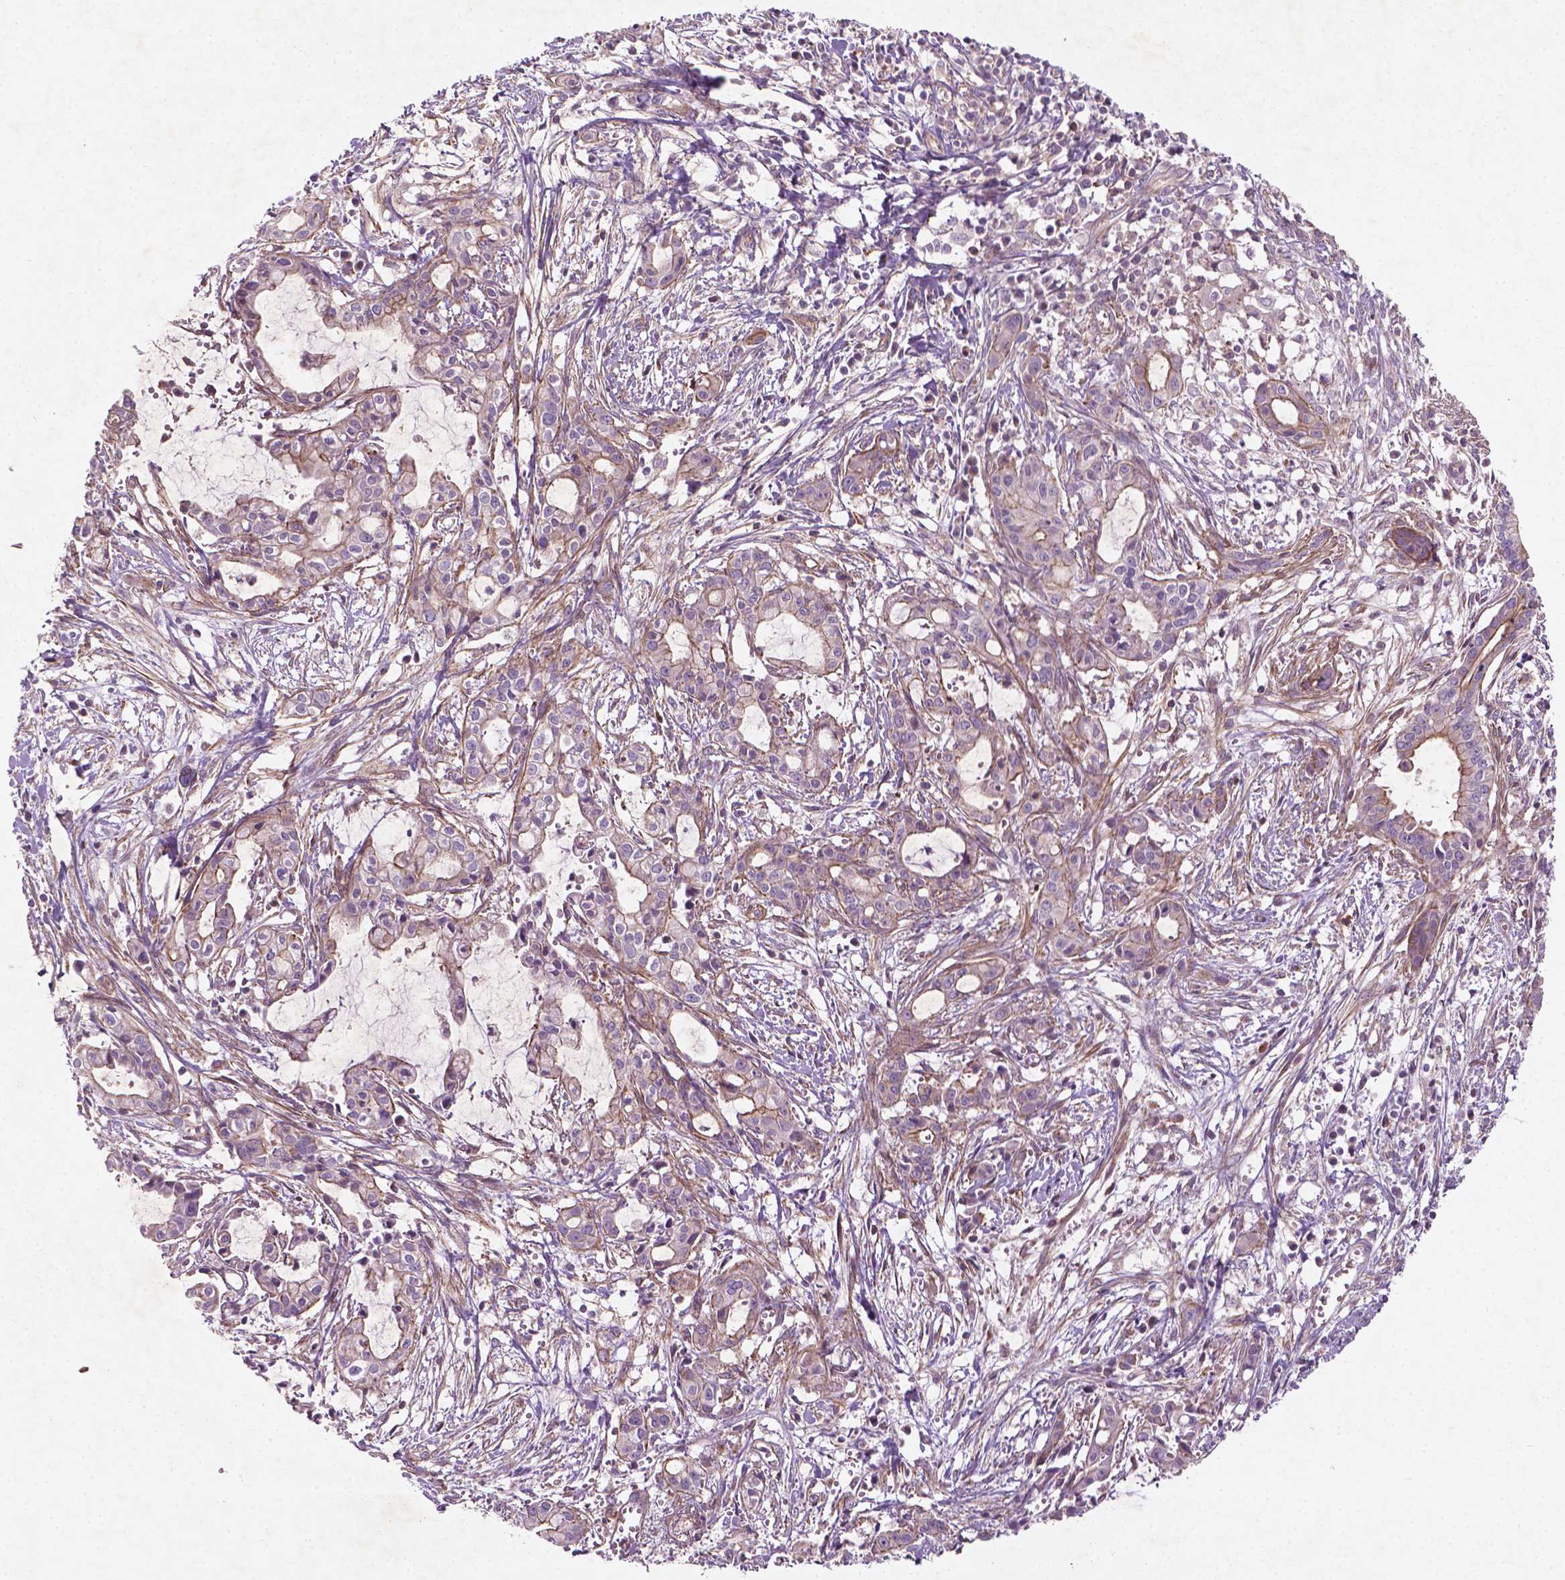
{"staining": {"intensity": "weak", "quantity": "25%-75%", "location": "cytoplasmic/membranous"}, "tissue": "pancreatic cancer", "cell_type": "Tumor cells", "image_type": "cancer", "snomed": [{"axis": "morphology", "description": "Adenocarcinoma, NOS"}, {"axis": "topography", "description": "Pancreas"}], "caption": "Immunohistochemistry (IHC) of pancreatic cancer shows low levels of weak cytoplasmic/membranous expression in approximately 25%-75% of tumor cells. The protein of interest is stained brown, and the nuclei are stained in blue (DAB (3,3'-diaminobenzidine) IHC with brightfield microscopy, high magnification).", "gene": "TCHP", "patient": {"sex": "male", "age": 48}}